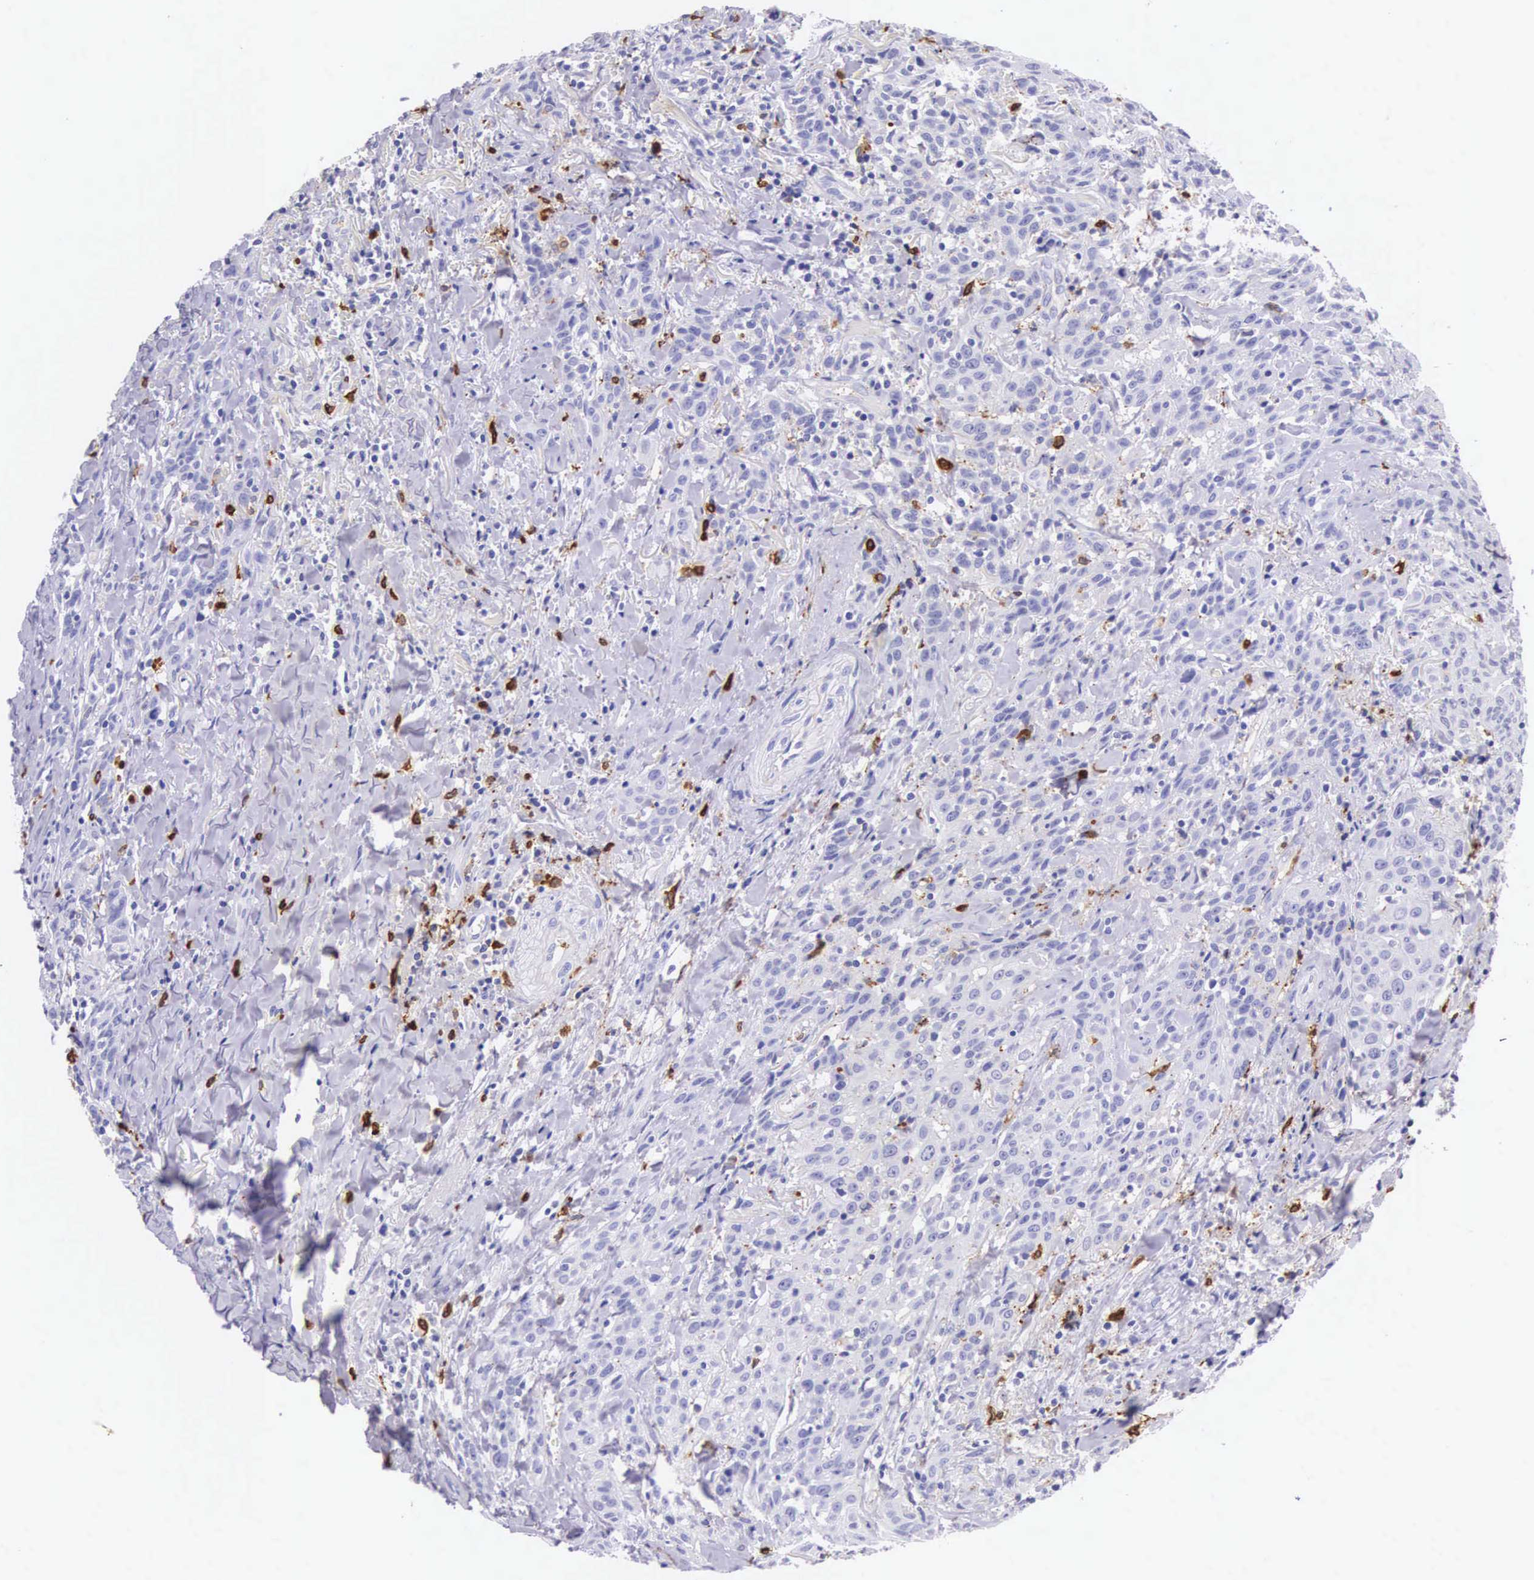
{"staining": {"intensity": "negative", "quantity": "none", "location": "none"}, "tissue": "head and neck cancer", "cell_type": "Tumor cells", "image_type": "cancer", "snomed": [{"axis": "morphology", "description": "Squamous cell carcinoma, NOS"}, {"axis": "topography", "description": "Oral tissue"}, {"axis": "topography", "description": "Head-Neck"}], "caption": "Head and neck squamous cell carcinoma stained for a protein using immunohistochemistry (IHC) reveals no positivity tumor cells.", "gene": "FCN1", "patient": {"sex": "female", "age": 82}}